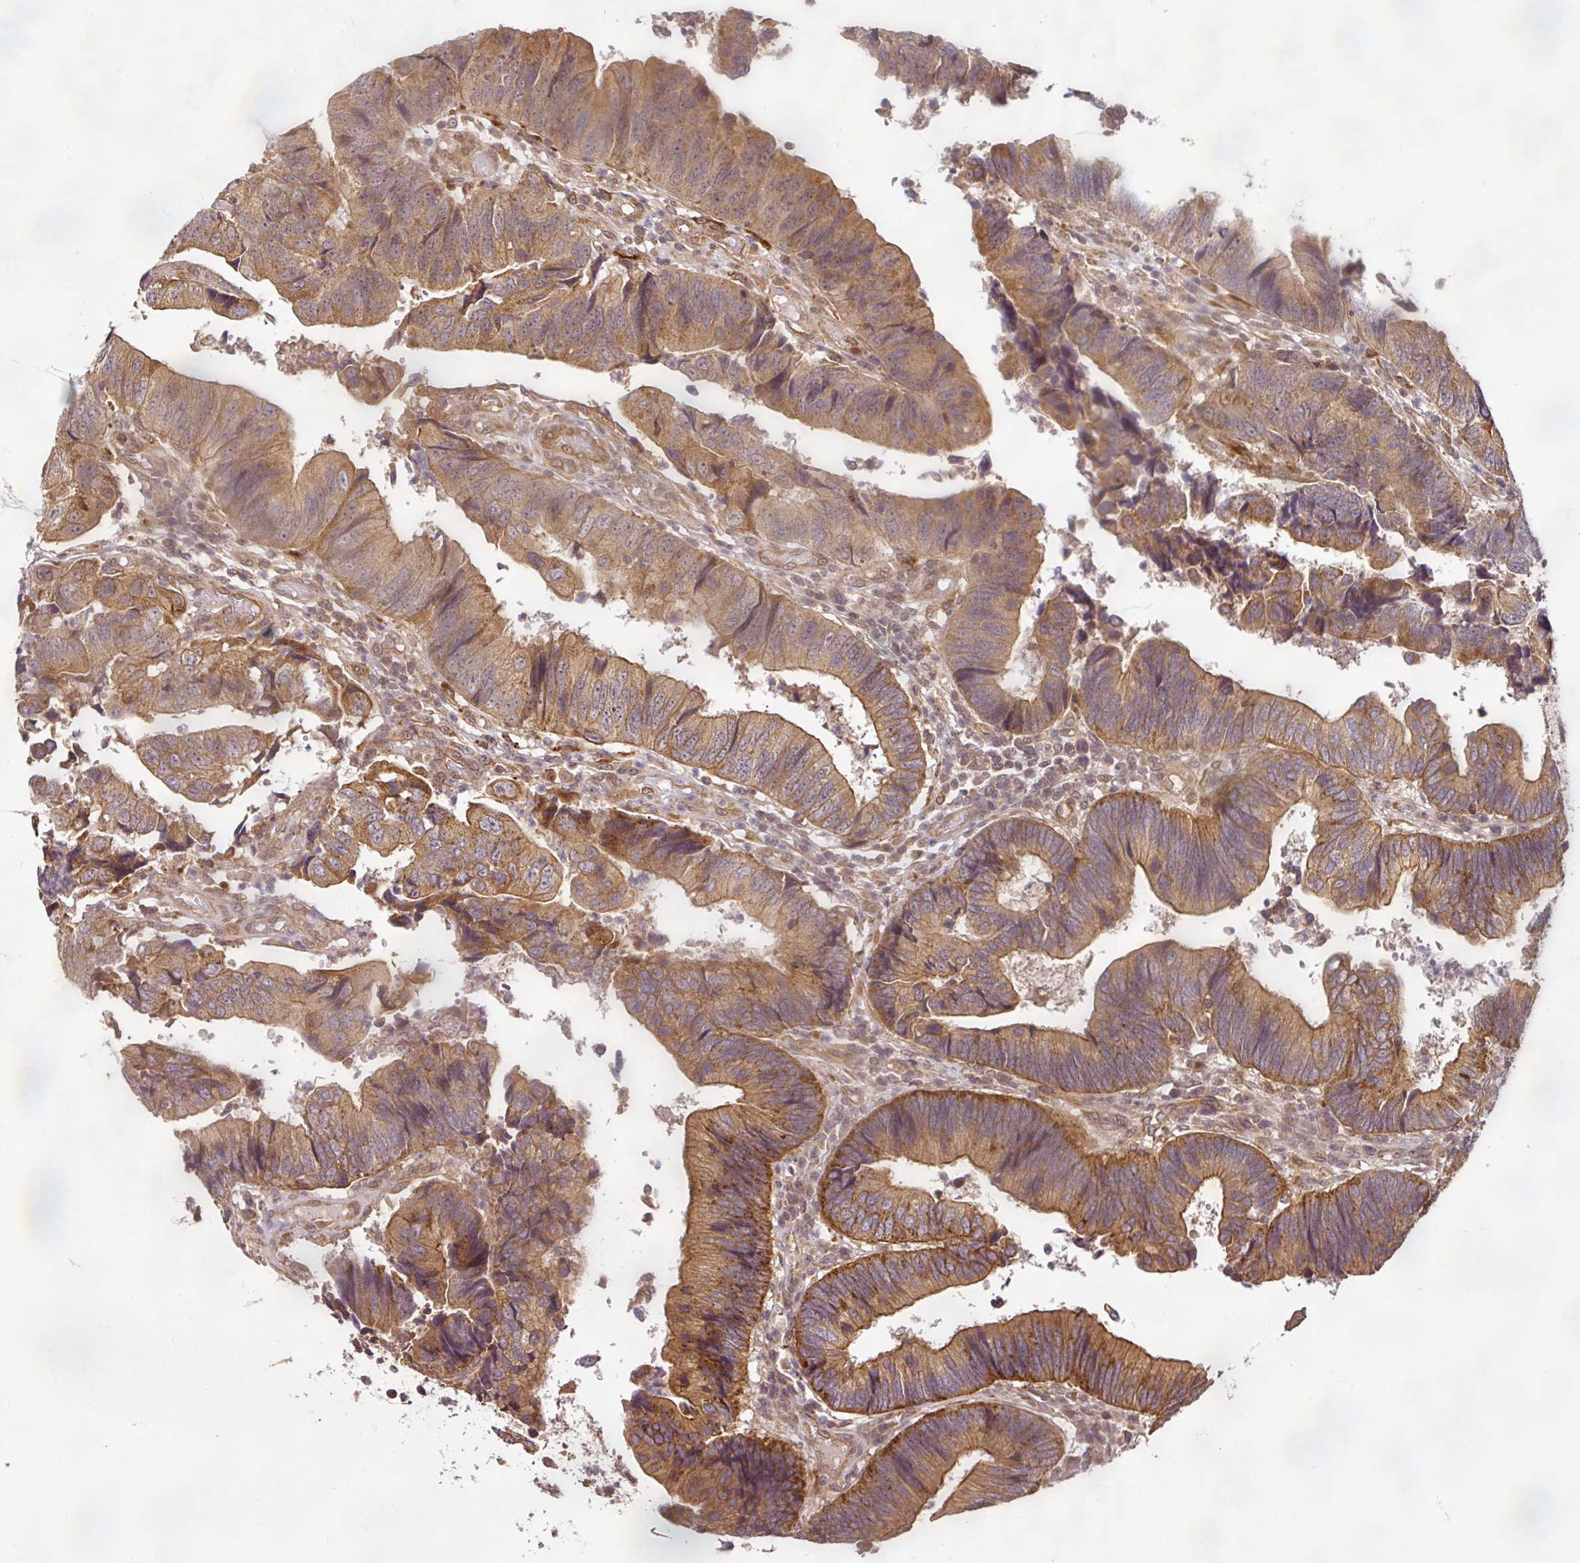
{"staining": {"intensity": "moderate", "quantity": ">75%", "location": "cytoplasmic/membranous"}, "tissue": "colorectal cancer", "cell_type": "Tumor cells", "image_type": "cancer", "snomed": [{"axis": "morphology", "description": "Adenocarcinoma, NOS"}, {"axis": "topography", "description": "Colon"}], "caption": "An image of adenocarcinoma (colorectal) stained for a protein exhibits moderate cytoplasmic/membranous brown staining in tumor cells. Immunohistochemistry stains the protein in brown and the nuclei are stained blue.", "gene": "DIMT1", "patient": {"sex": "female", "age": 67}}